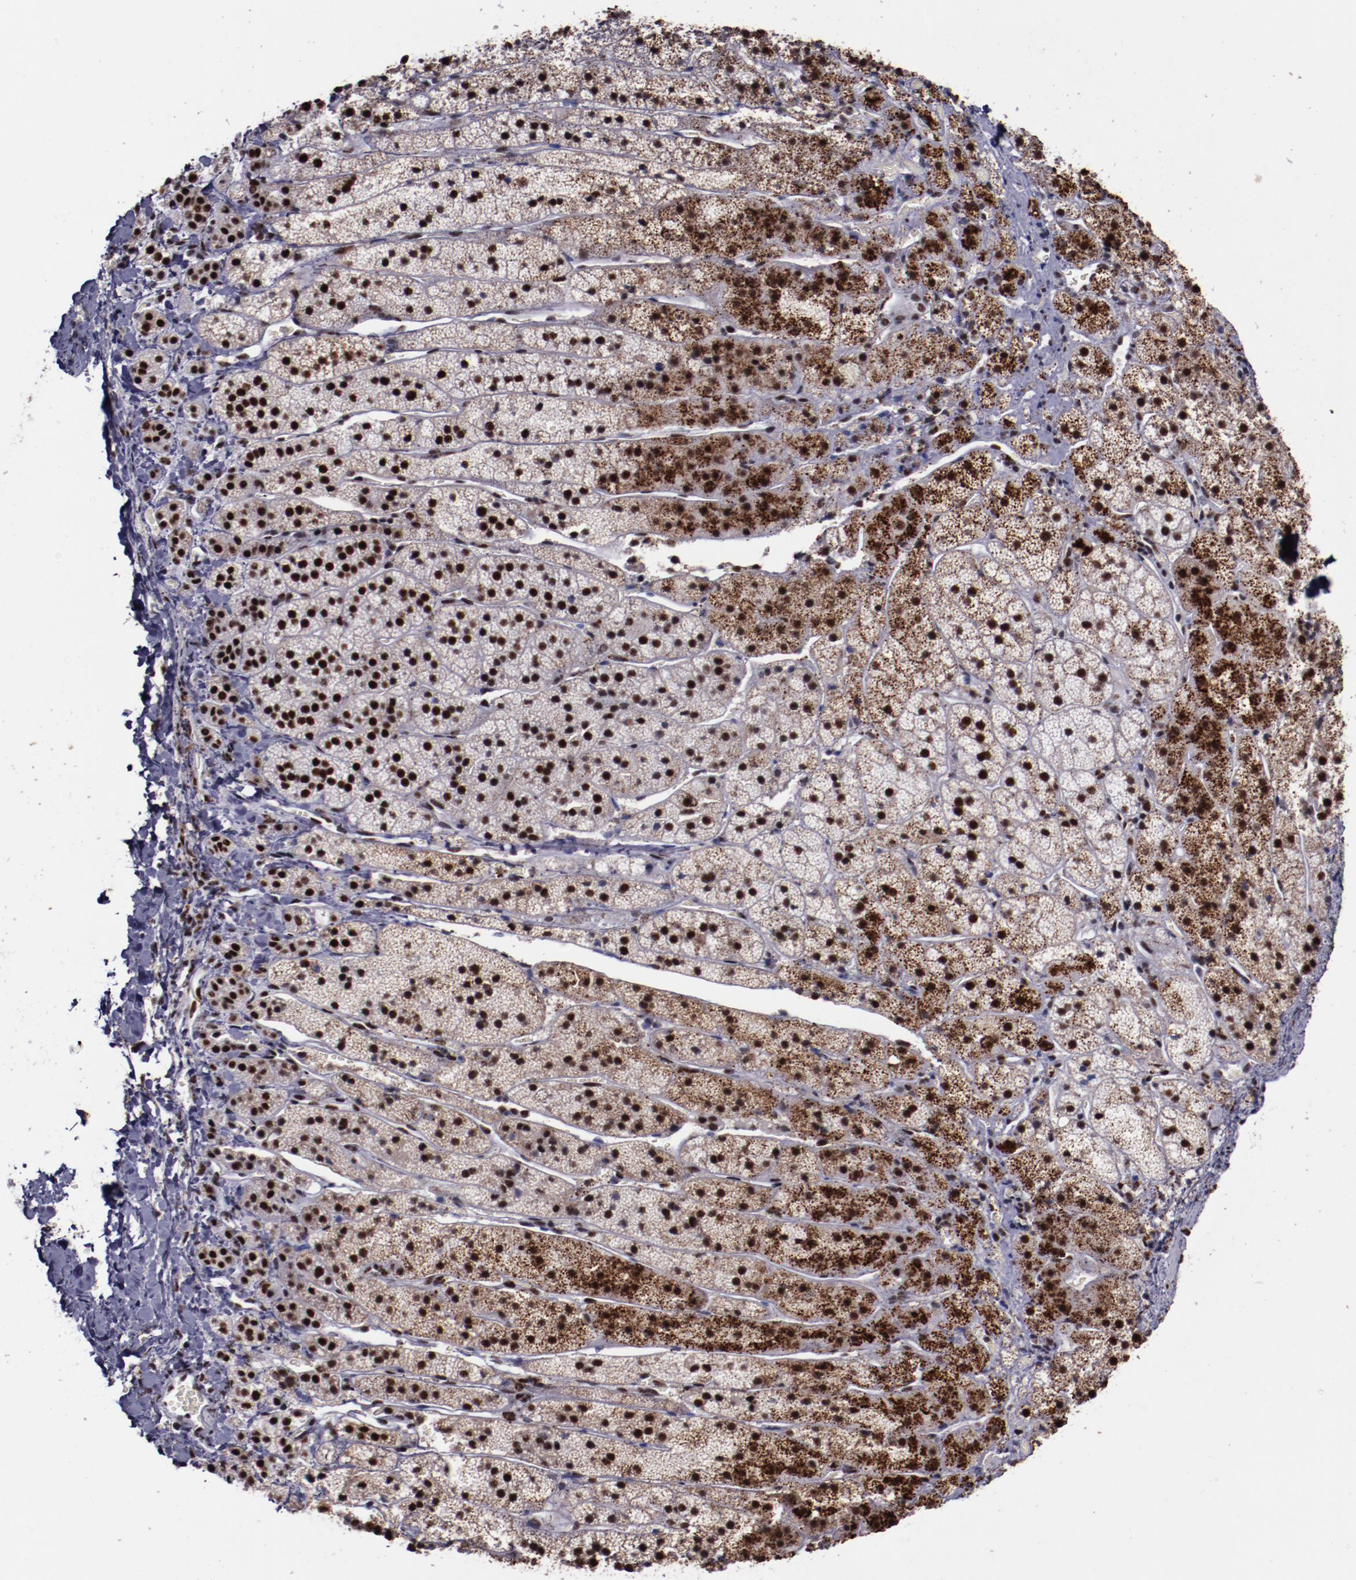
{"staining": {"intensity": "strong", "quantity": "25%-75%", "location": "nuclear"}, "tissue": "adrenal gland", "cell_type": "Glandular cells", "image_type": "normal", "snomed": [{"axis": "morphology", "description": "Normal tissue, NOS"}, {"axis": "topography", "description": "Adrenal gland"}], "caption": "Normal adrenal gland exhibits strong nuclear staining in about 25%-75% of glandular cells, visualized by immunohistochemistry. The staining is performed using DAB brown chromogen to label protein expression. The nuclei are counter-stained blue using hematoxylin.", "gene": "PPP4R3A", "patient": {"sex": "female", "age": 44}}